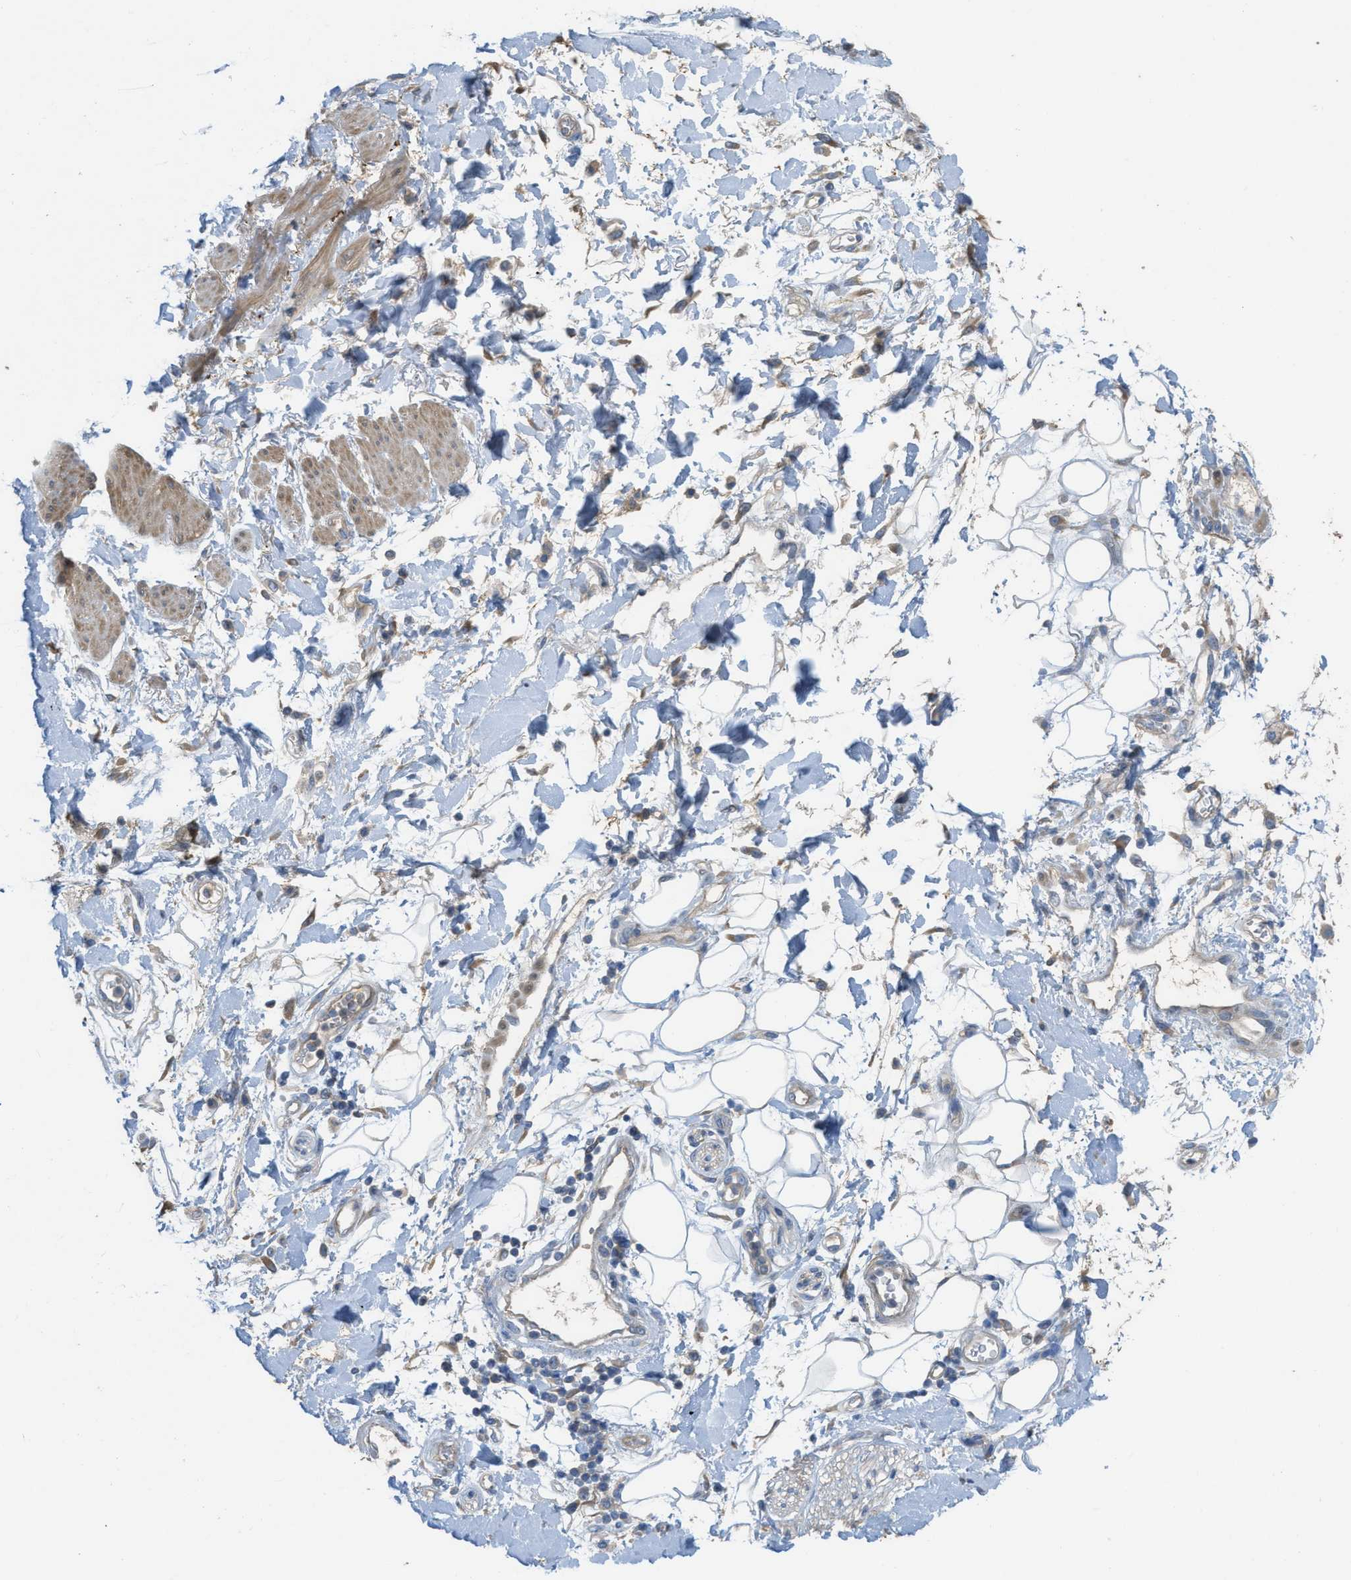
{"staining": {"intensity": "negative", "quantity": "none", "location": "none"}, "tissue": "adipose tissue", "cell_type": "Adipocytes", "image_type": "normal", "snomed": [{"axis": "morphology", "description": "Normal tissue, NOS"}, {"axis": "morphology", "description": "Adenocarcinoma, NOS"}, {"axis": "topography", "description": "Duodenum"}, {"axis": "topography", "description": "Peripheral nerve tissue"}], "caption": "Immunohistochemistry (IHC) histopathology image of normal adipose tissue: human adipose tissue stained with DAB displays no significant protein positivity in adipocytes.", "gene": "UBA5", "patient": {"sex": "female", "age": 60}}